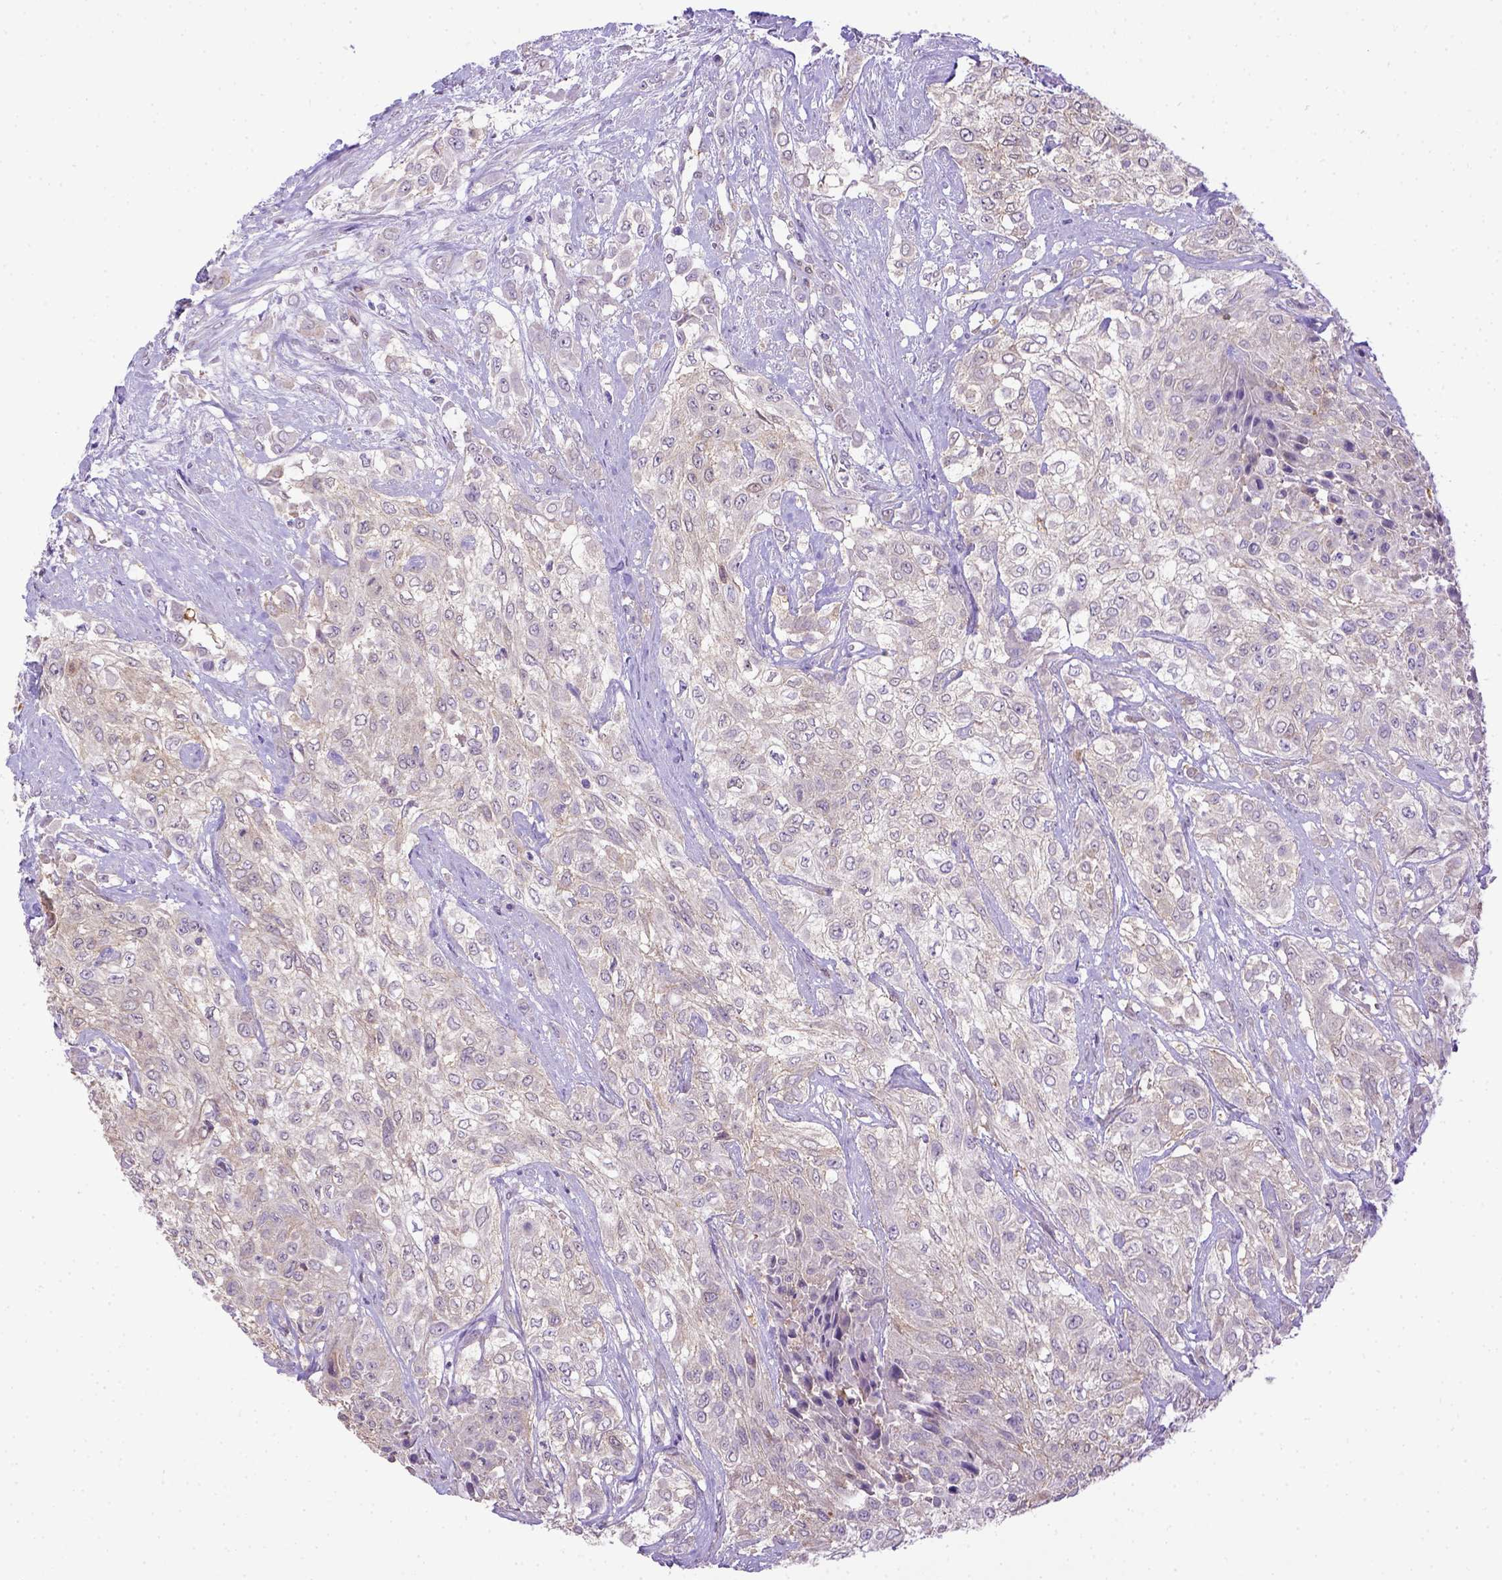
{"staining": {"intensity": "negative", "quantity": "none", "location": "none"}, "tissue": "urothelial cancer", "cell_type": "Tumor cells", "image_type": "cancer", "snomed": [{"axis": "morphology", "description": "Urothelial carcinoma, High grade"}, {"axis": "topography", "description": "Urinary bladder"}], "caption": "Immunohistochemistry photomicrograph of neoplastic tissue: high-grade urothelial carcinoma stained with DAB reveals no significant protein staining in tumor cells.", "gene": "BTN1A1", "patient": {"sex": "male", "age": 57}}